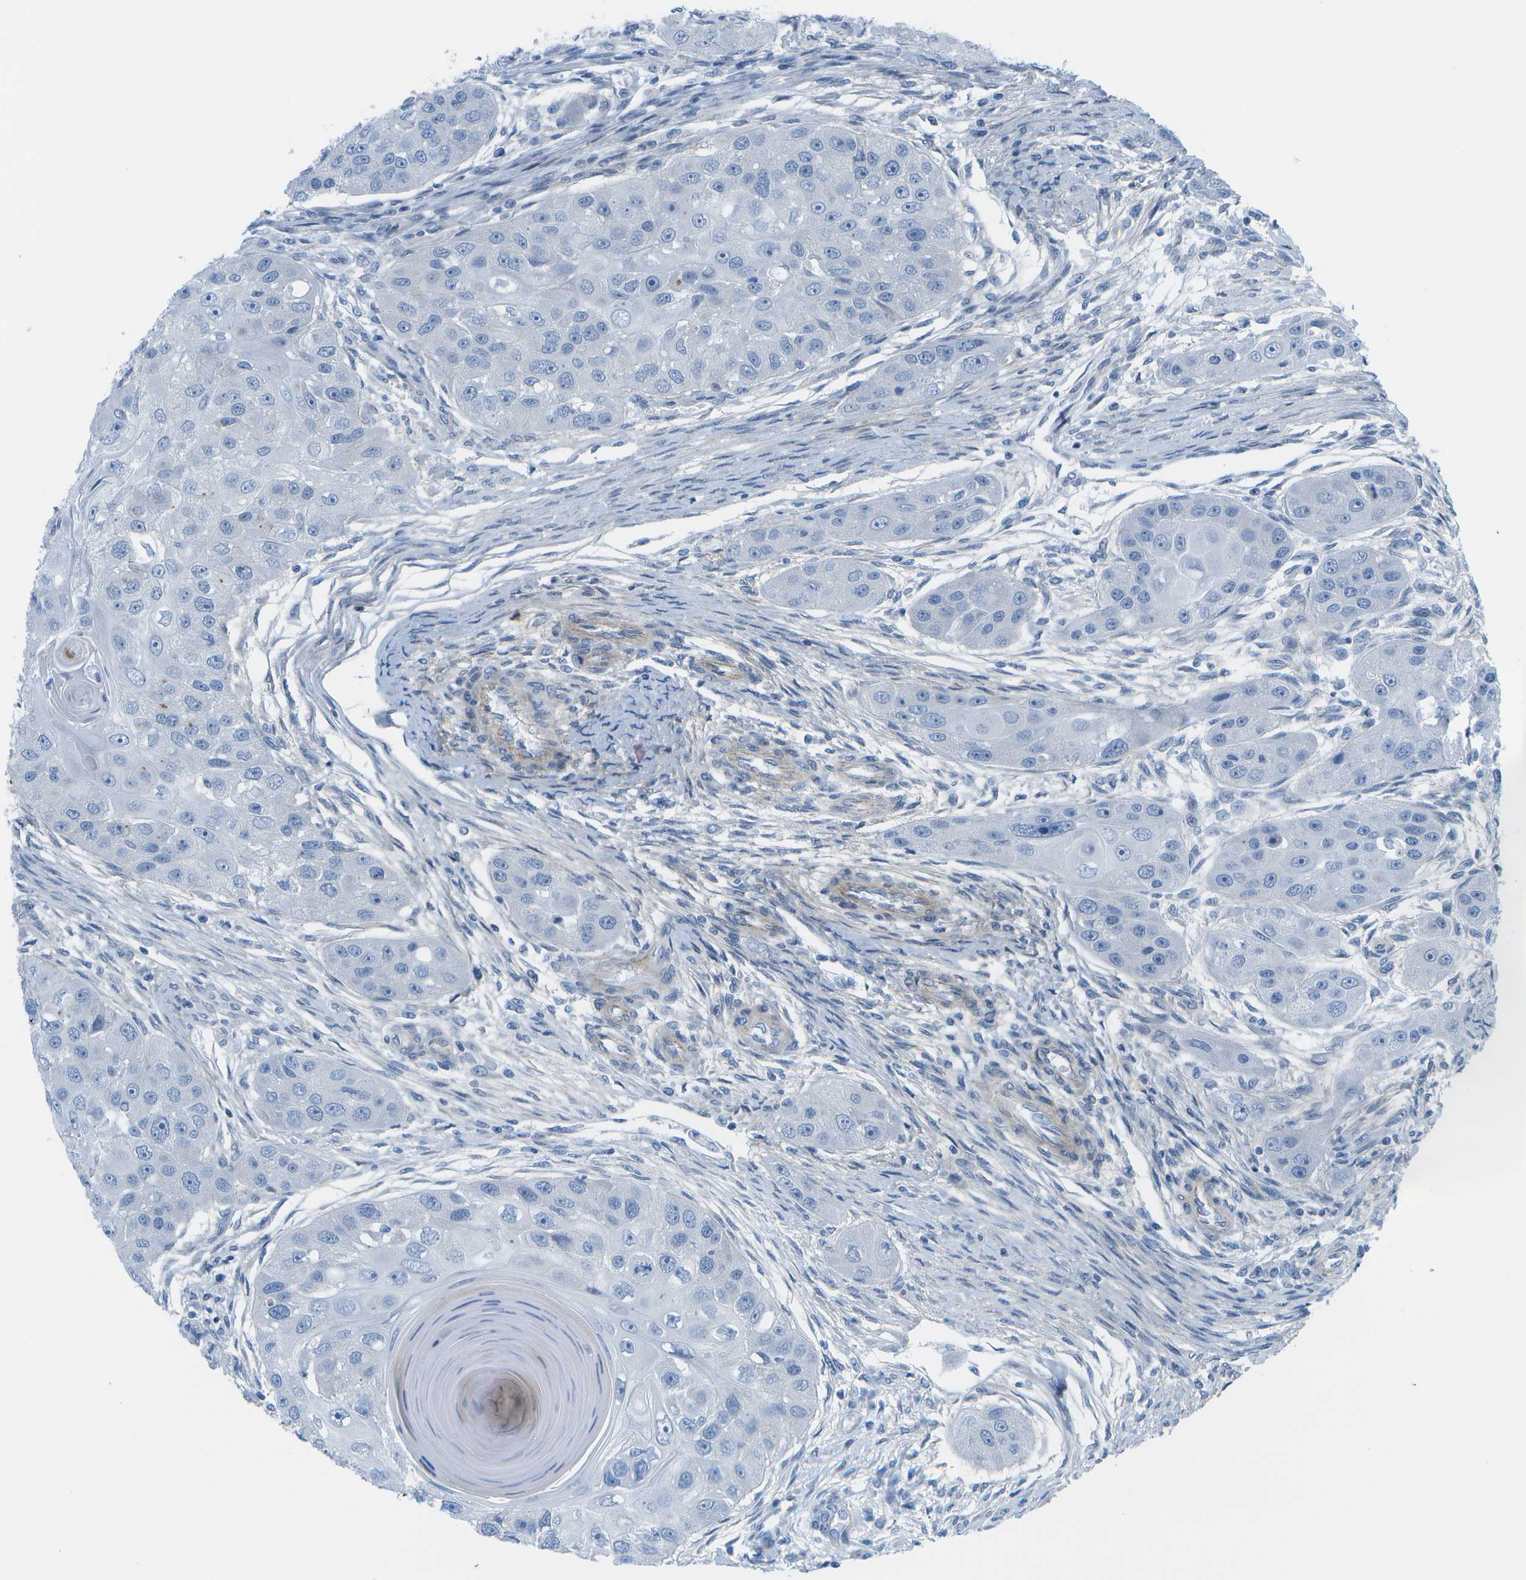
{"staining": {"intensity": "negative", "quantity": "none", "location": "none"}, "tissue": "head and neck cancer", "cell_type": "Tumor cells", "image_type": "cancer", "snomed": [{"axis": "morphology", "description": "Normal tissue, NOS"}, {"axis": "morphology", "description": "Squamous cell carcinoma, NOS"}, {"axis": "topography", "description": "Skeletal muscle"}, {"axis": "topography", "description": "Head-Neck"}], "caption": "Photomicrograph shows no significant protein expression in tumor cells of head and neck cancer (squamous cell carcinoma).", "gene": "SORBS3", "patient": {"sex": "male", "age": 51}}